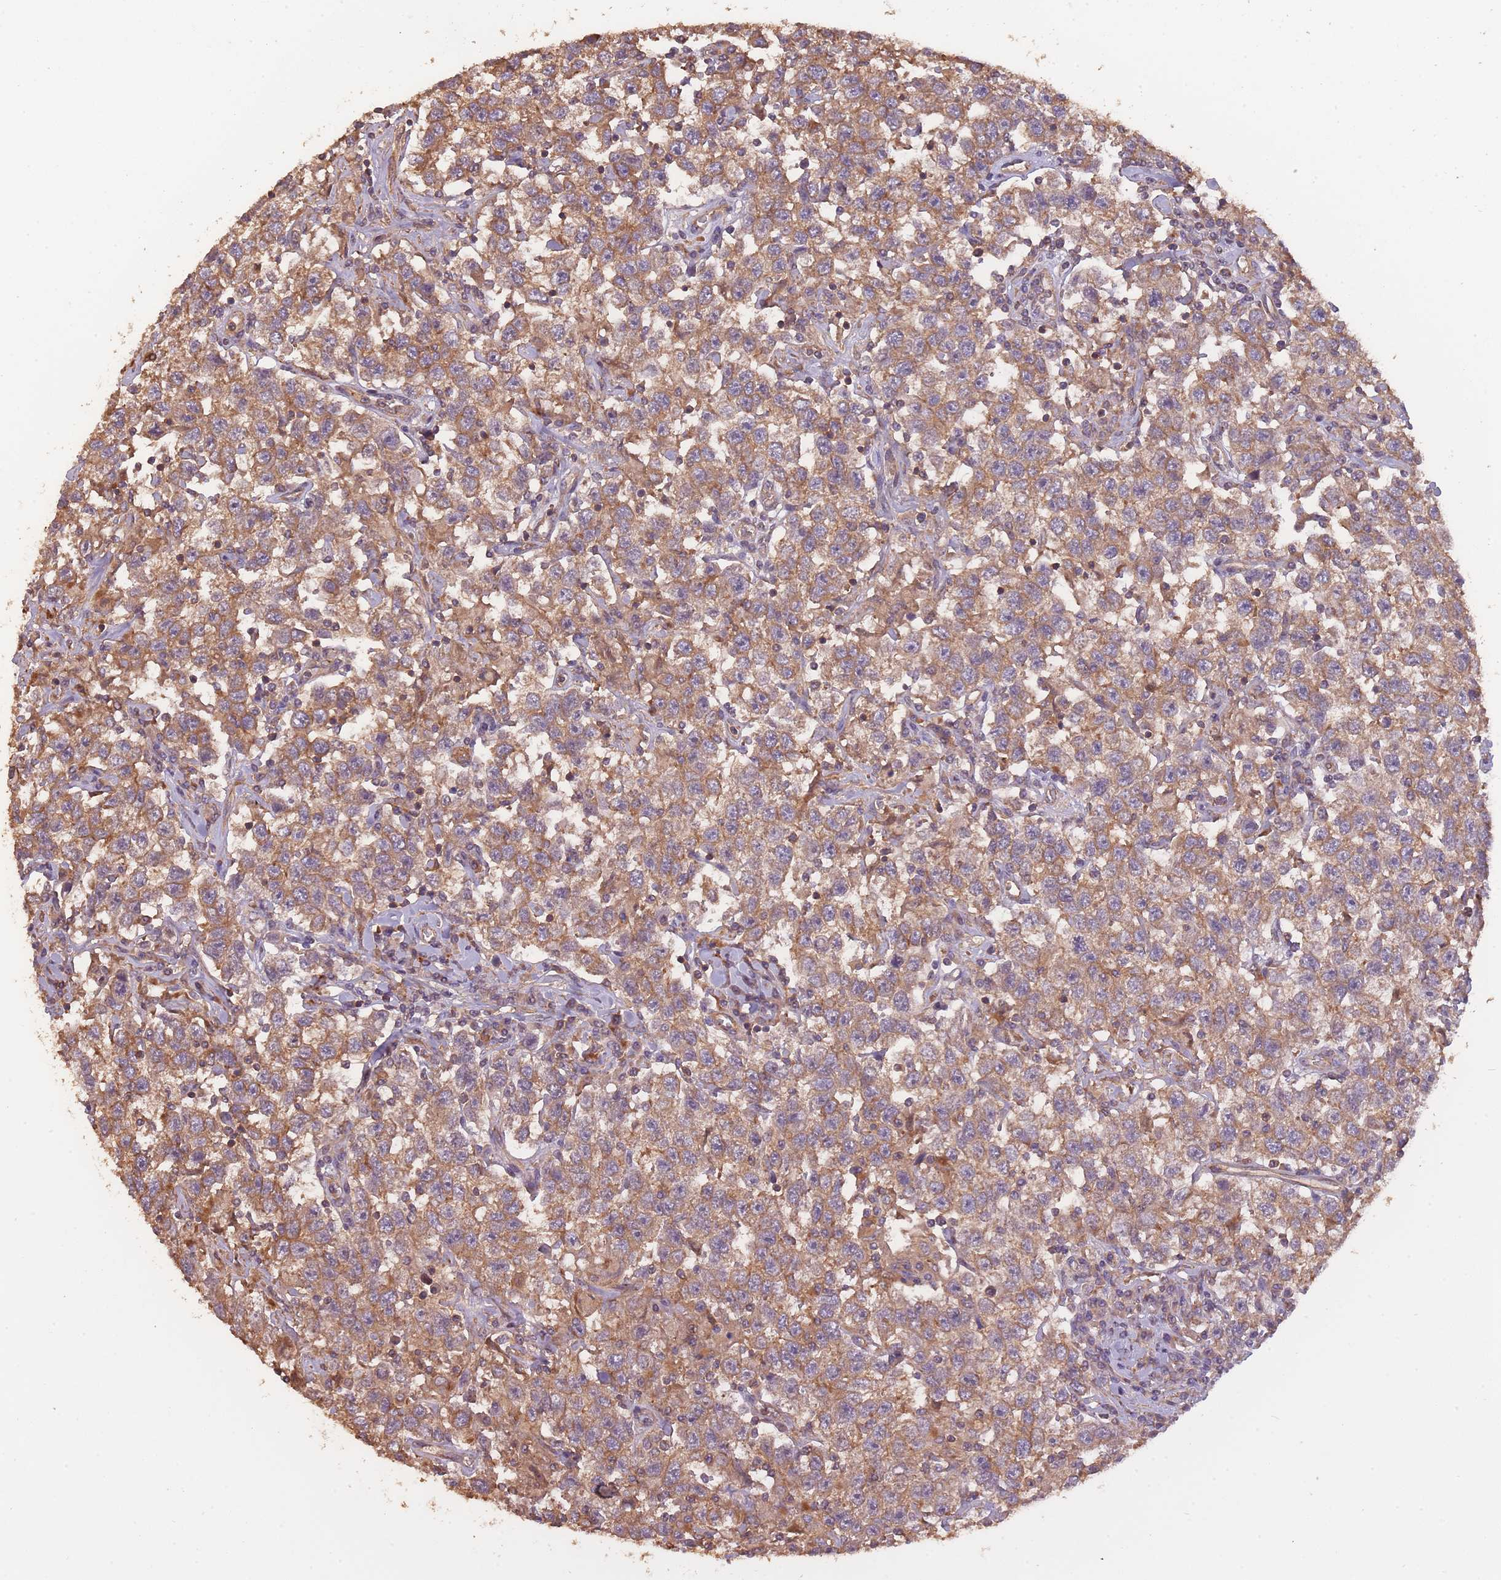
{"staining": {"intensity": "moderate", "quantity": ">75%", "location": "cytoplasmic/membranous"}, "tissue": "testis cancer", "cell_type": "Tumor cells", "image_type": "cancer", "snomed": [{"axis": "morphology", "description": "Seminoma, NOS"}, {"axis": "topography", "description": "Testis"}], "caption": "A photomicrograph of human seminoma (testis) stained for a protein shows moderate cytoplasmic/membranous brown staining in tumor cells. The protein is shown in brown color, while the nuclei are stained blue.", "gene": "ARMH3", "patient": {"sex": "male", "age": 41}}